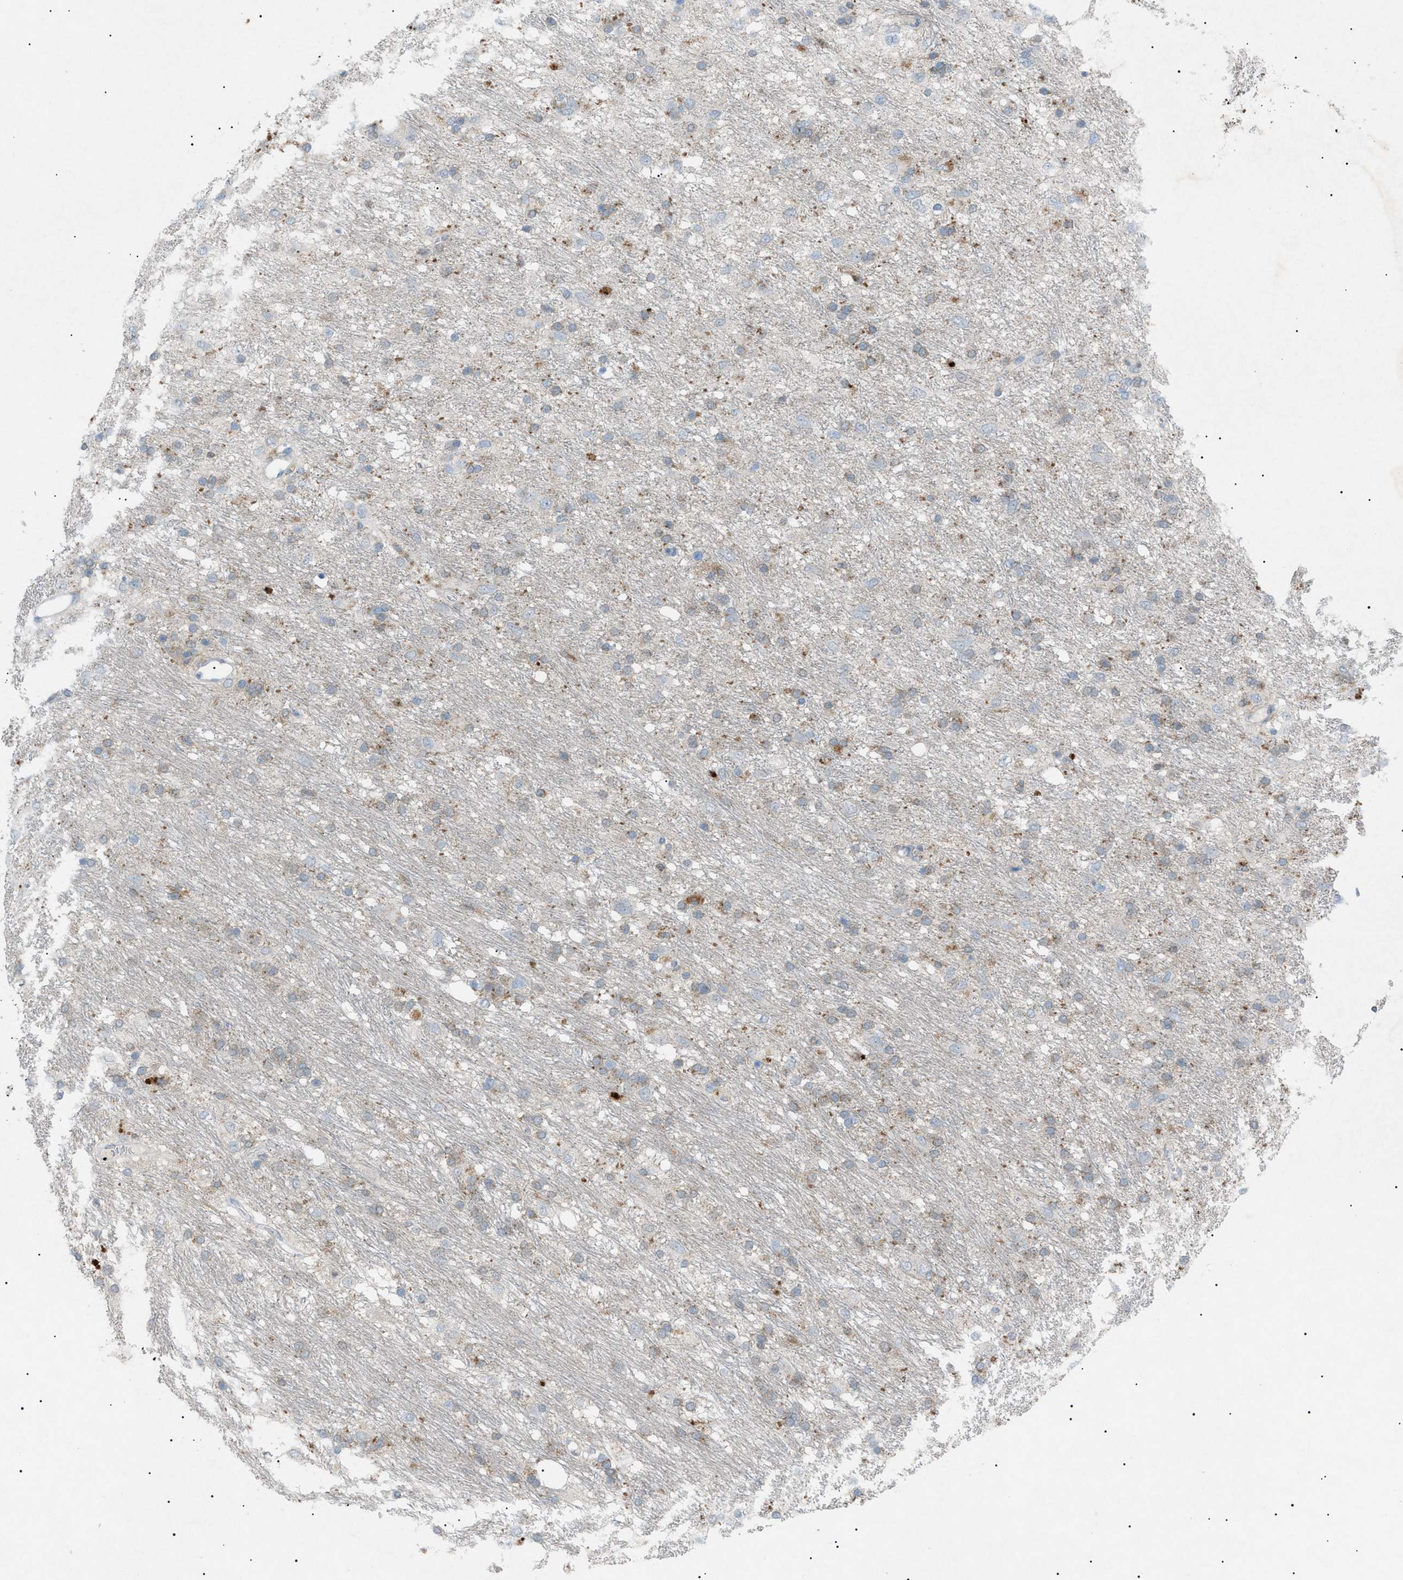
{"staining": {"intensity": "moderate", "quantity": "<25%", "location": "cytoplasmic/membranous"}, "tissue": "glioma", "cell_type": "Tumor cells", "image_type": "cancer", "snomed": [{"axis": "morphology", "description": "Glioma, malignant, Low grade"}, {"axis": "topography", "description": "Brain"}], "caption": "Glioma stained with IHC exhibits moderate cytoplasmic/membranous expression in approximately <25% of tumor cells.", "gene": "BTK", "patient": {"sex": "male", "age": 77}}